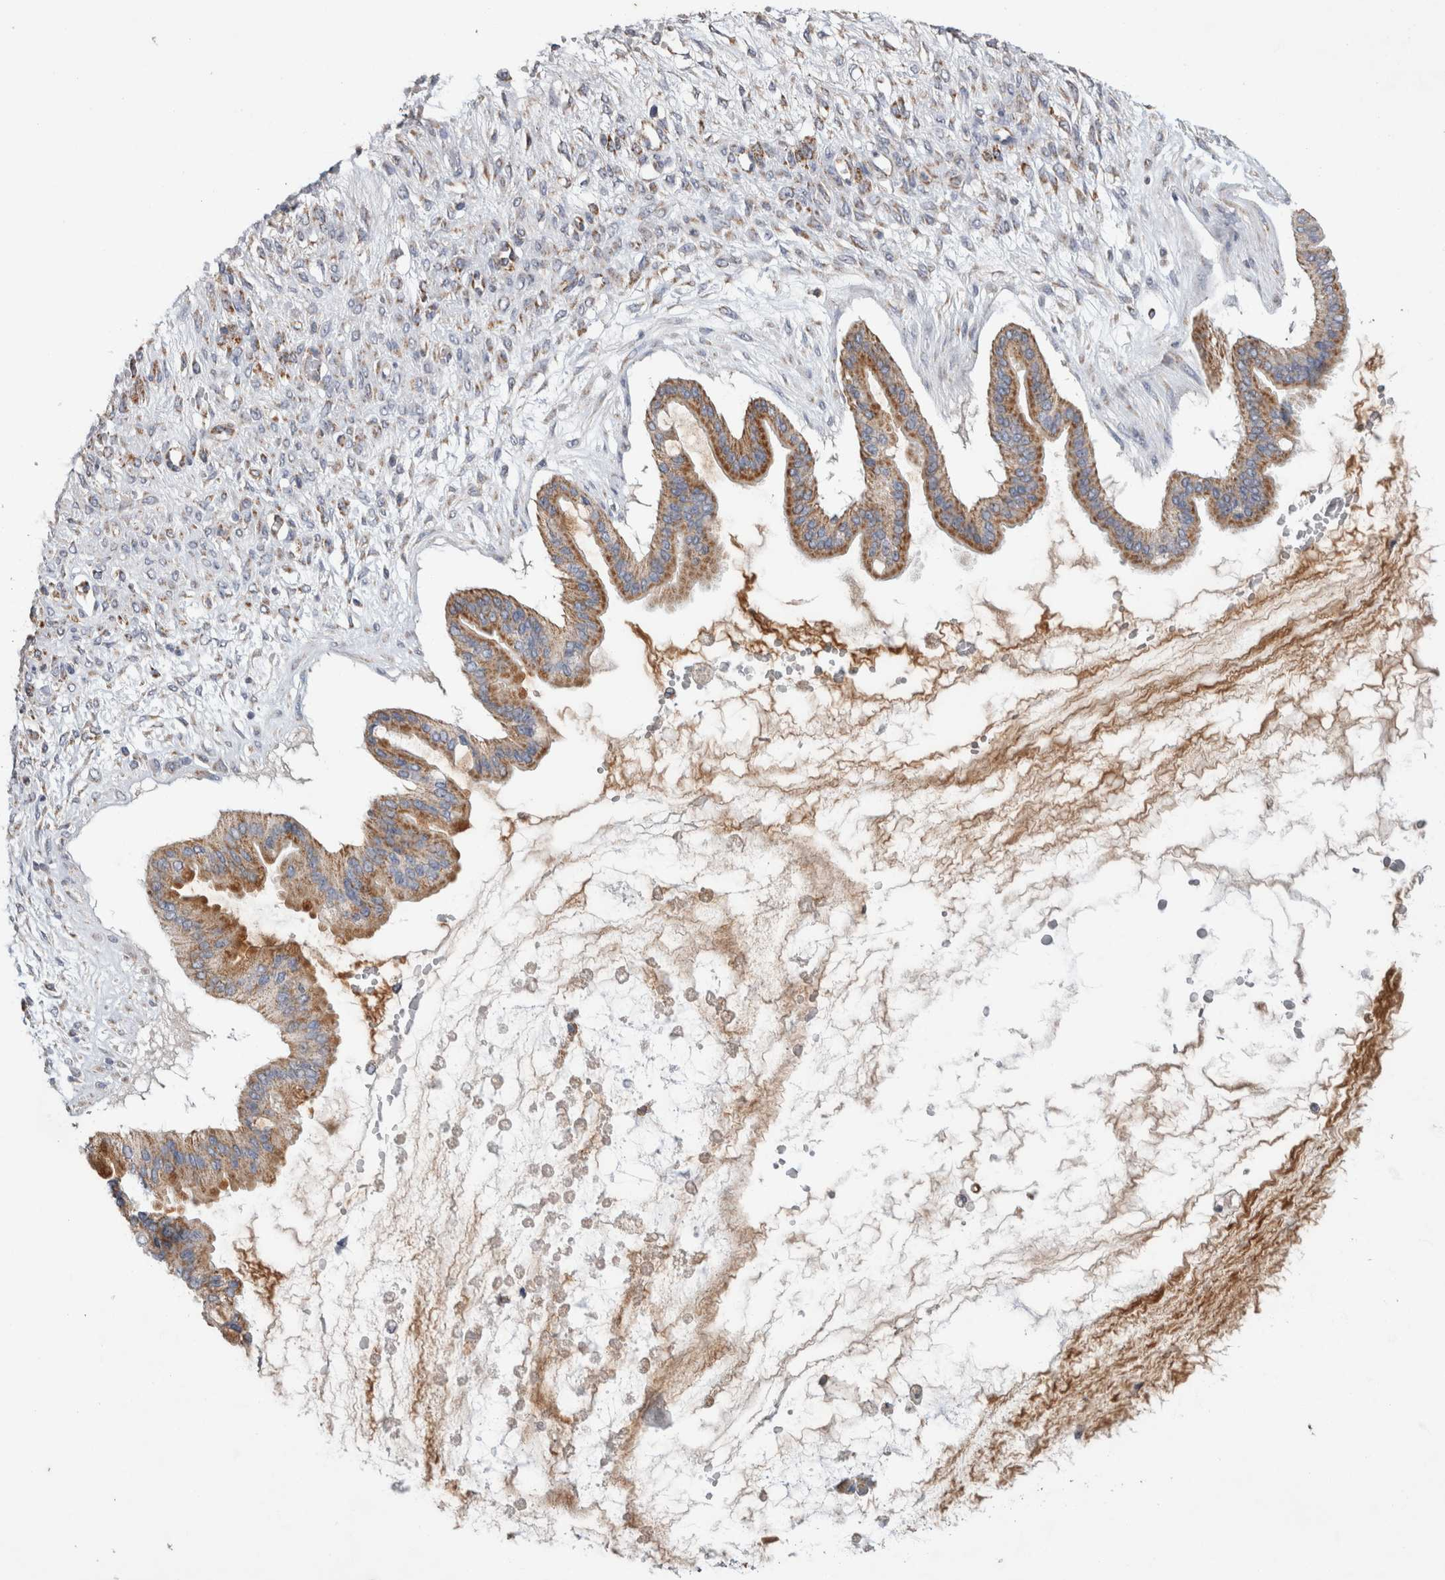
{"staining": {"intensity": "moderate", "quantity": ">75%", "location": "cytoplasmic/membranous"}, "tissue": "ovarian cancer", "cell_type": "Tumor cells", "image_type": "cancer", "snomed": [{"axis": "morphology", "description": "Cystadenocarcinoma, mucinous, NOS"}, {"axis": "topography", "description": "Ovary"}], "caption": "There is medium levels of moderate cytoplasmic/membranous staining in tumor cells of ovarian cancer, as demonstrated by immunohistochemical staining (brown color).", "gene": "IARS2", "patient": {"sex": "female", "age": 73}}